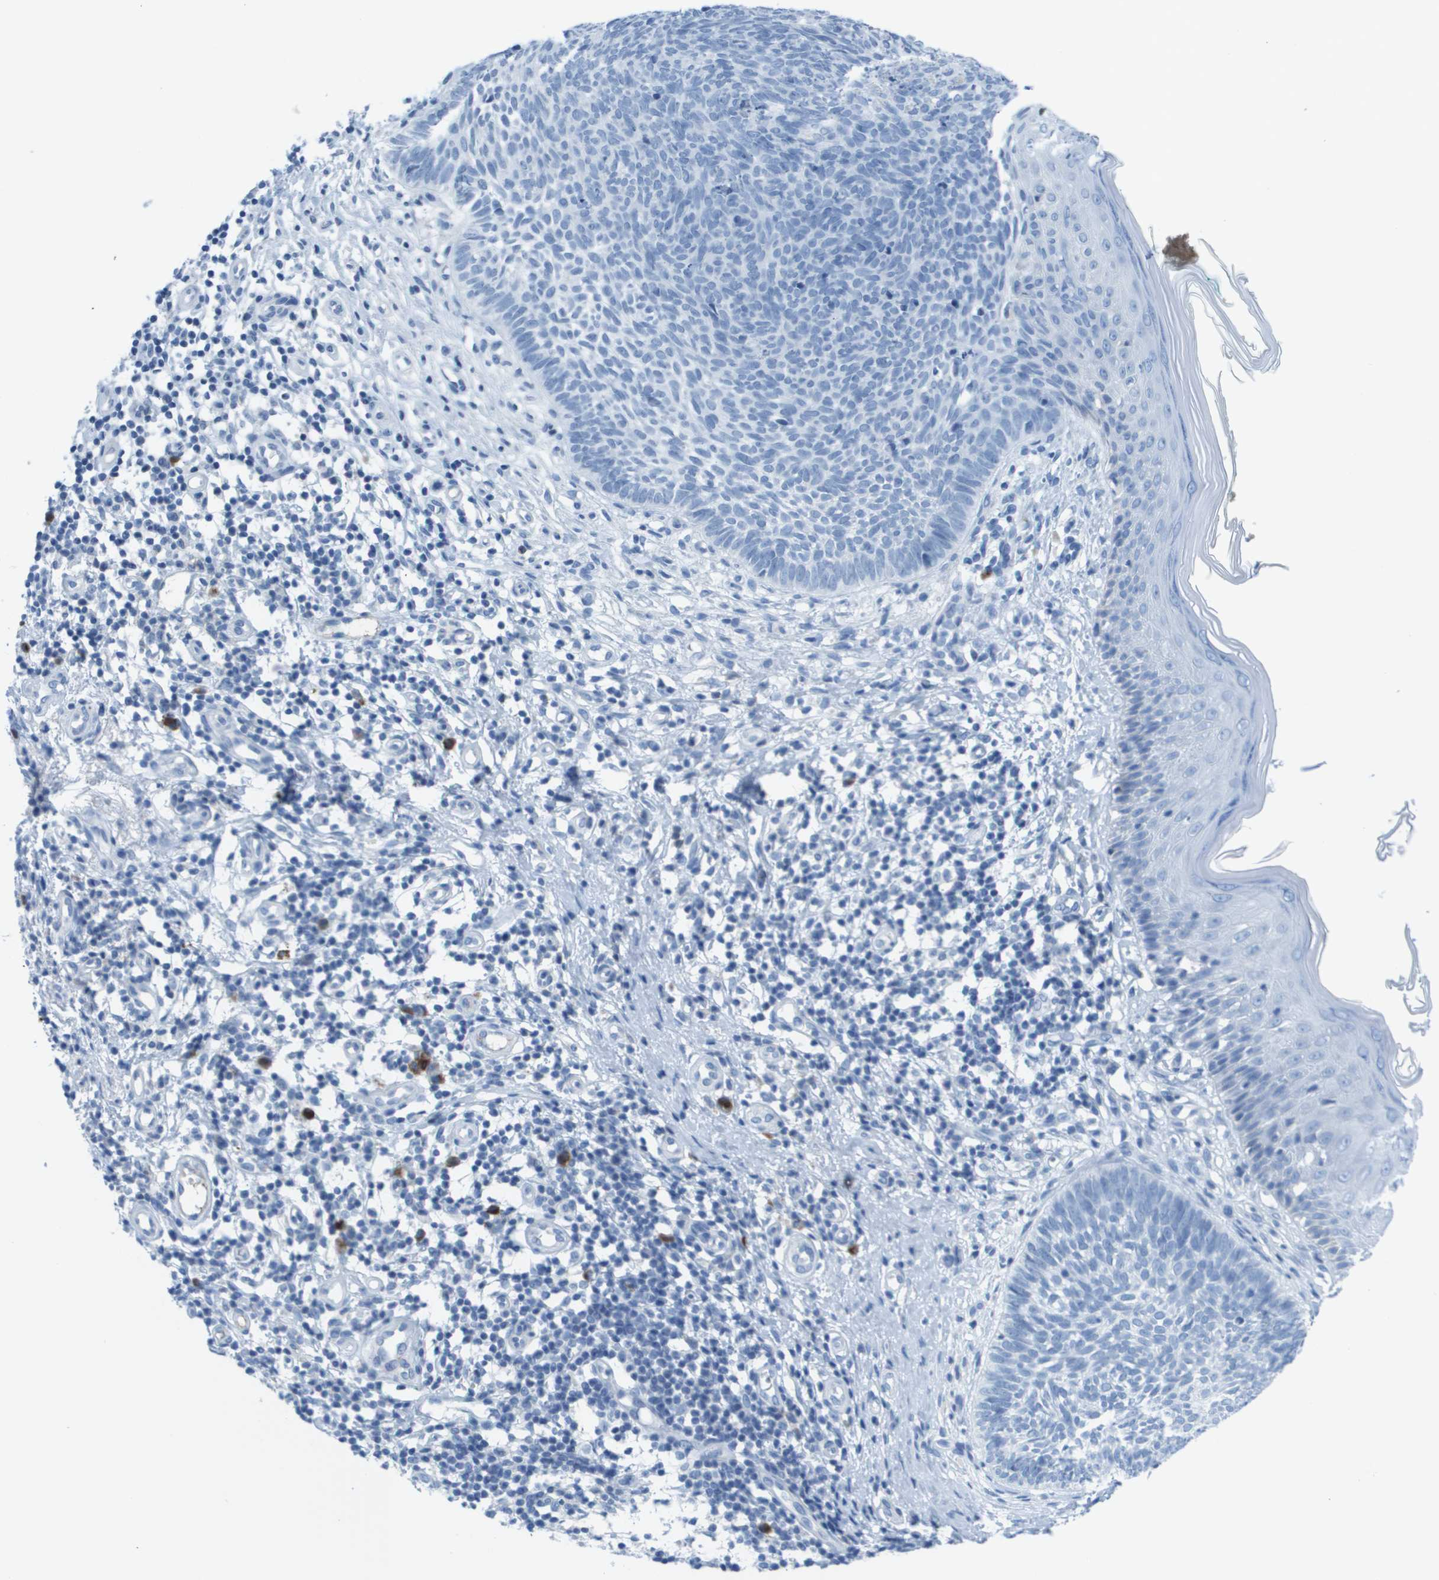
{"staining": {"intensity": "negative", "quantity": "none", "location": "none"}, "tissue": "skin cancer", "cell_type": "Tumor cells", "image_type": "cancer", "snomed": [{"axis": "morphology", "description": "Basal cell carcinoma"}, {"axis": "topography", "description": "Skin"}], "caption": "A micrograph of human skin basal cell carcinoma is negative for staining in tumor cells. (Immunohistochemistry (ihc), brightfield microscopy, high magnification).", "gene": "GPR18", "patient": {"sex": "male", "age": 60}}